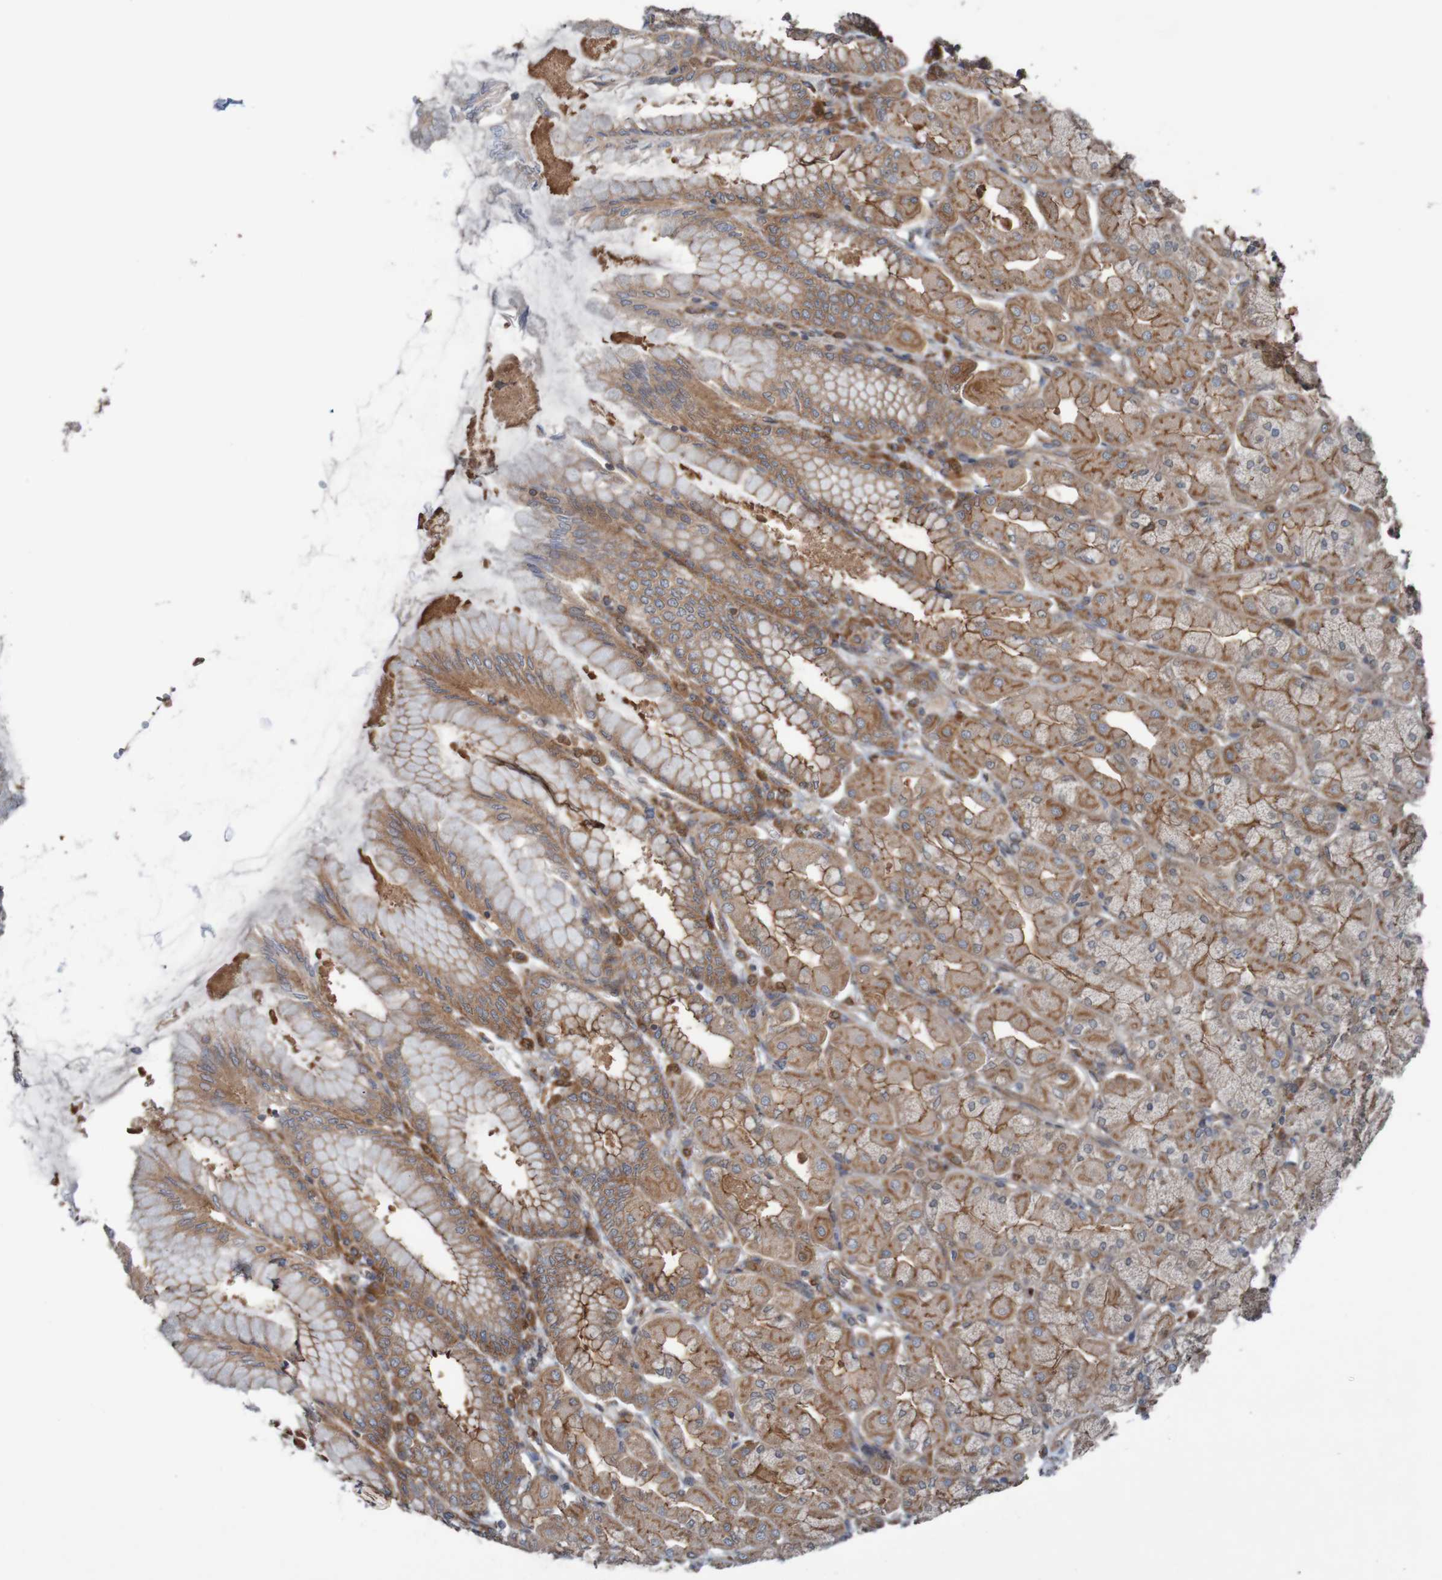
{"staining": {"intensity": "moderate", "quantity": ">75%", "location": "cytoplasmic/membranous"}, "tissue": "stomach", "cell_type": "Glandular cells", "image_type": "normal", "snomed": [{"axis": "morphology", "description": "Normal tissue, NOS"}, {"axis": "topography", "description": "Stomach, upper"}], "caption": "Immunohistochemical staining of unremarkable stomach demonstrates >75% levels of moderate cytoplasmic/membranous protein staining in approximately >75% of glandular cells.", "gene": "ARHGEF11", "patient": {"sex": "female", "age": 56}}